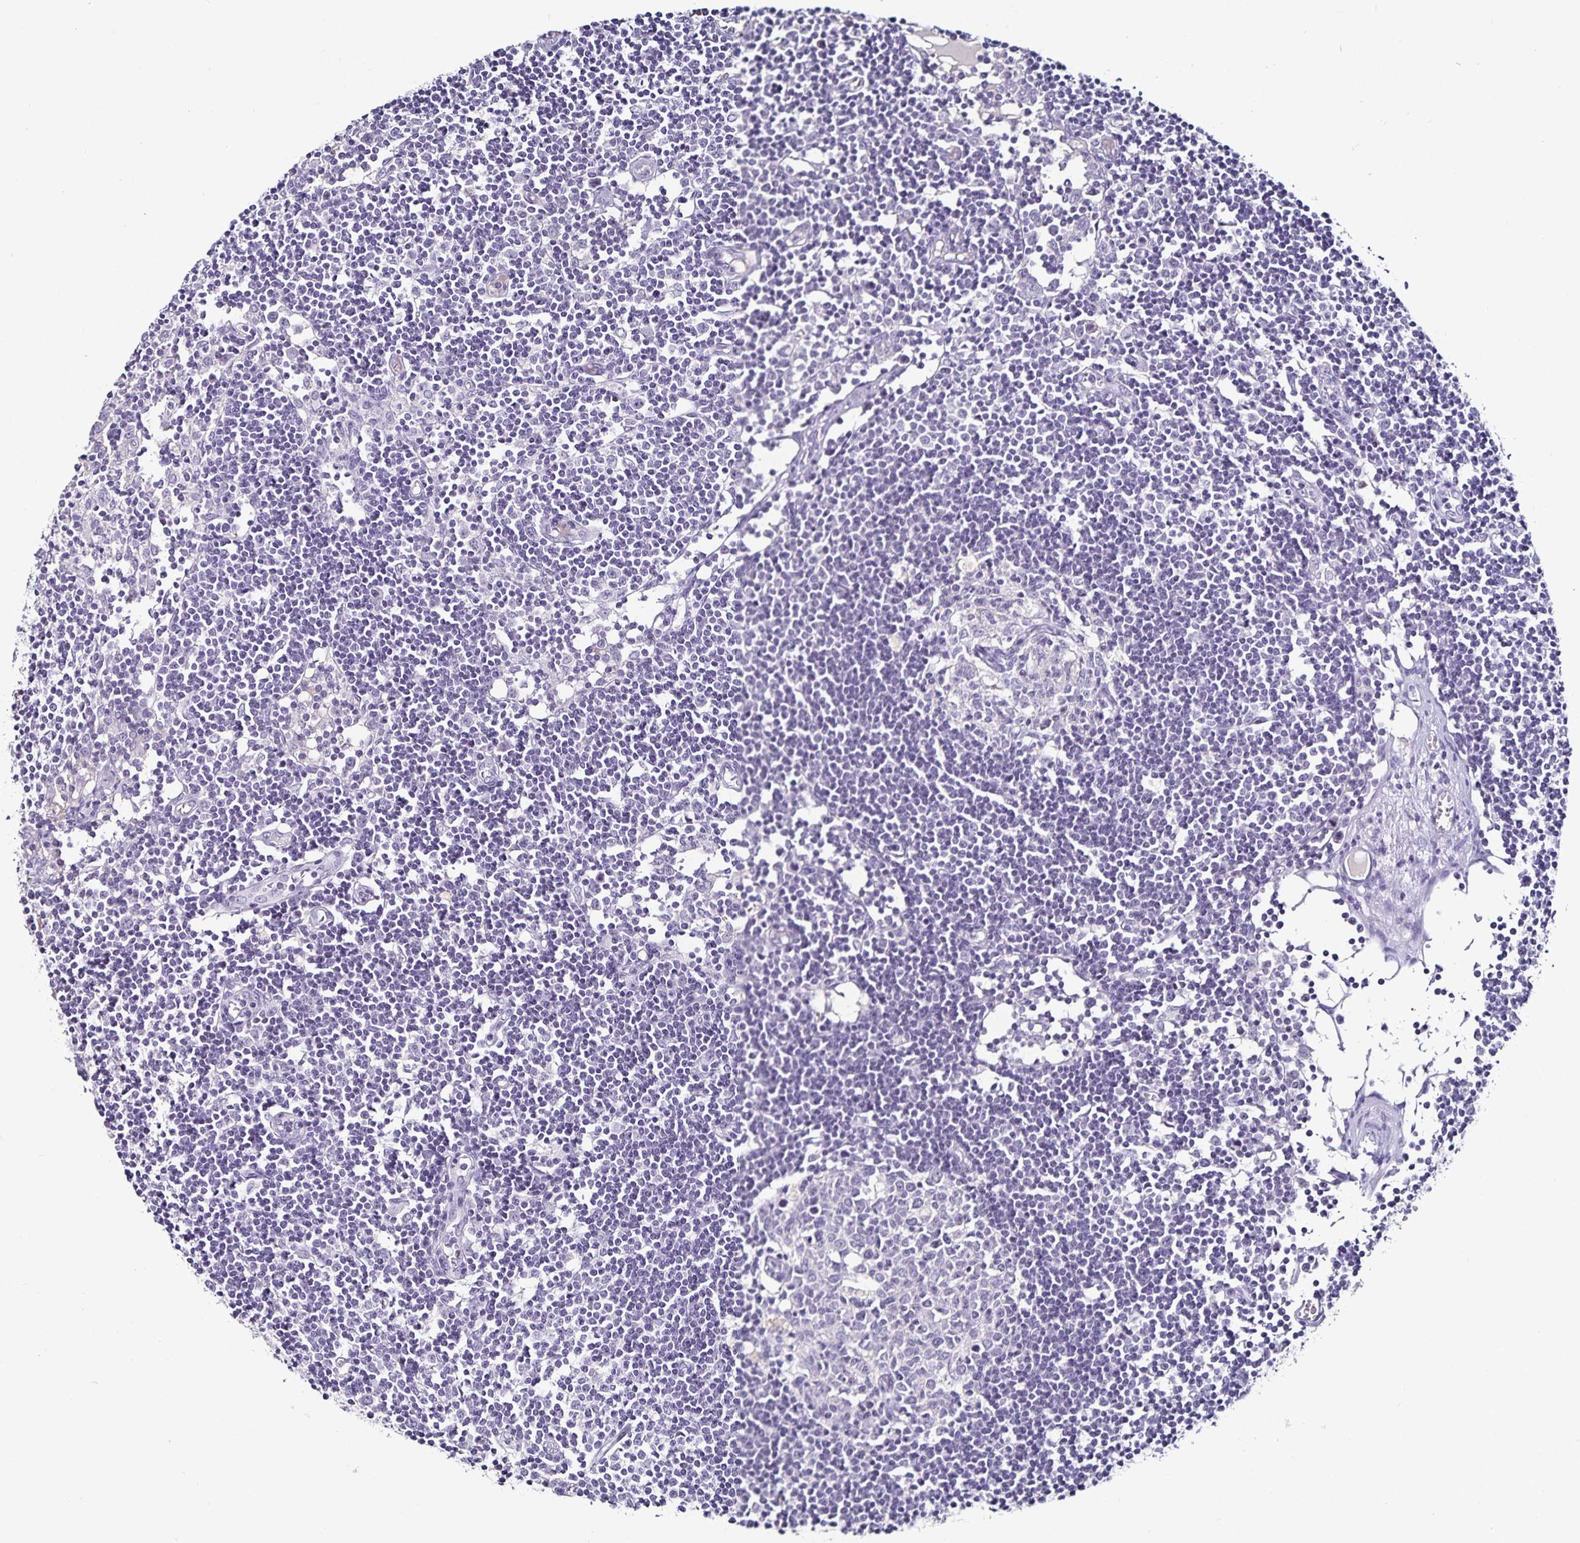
{"staining": {"intensity": "negative", "quantity": "none", "location": "none"}, "tissue": "lymph node", "cell_type": "Germinal center cells", "image_type": "normal", "snomed": [{"axis": "morphology", "description": "Normal tissue, NOS"}, {"axis": "topography", "description": "Lymph node"}], "caption": "The IHC histopathology image has no significant positivity in germinal center cells of lymph node. Nuclei are stained in blue.", "gene": "TTR", "patient": {"sex": "female", "age": 11}}